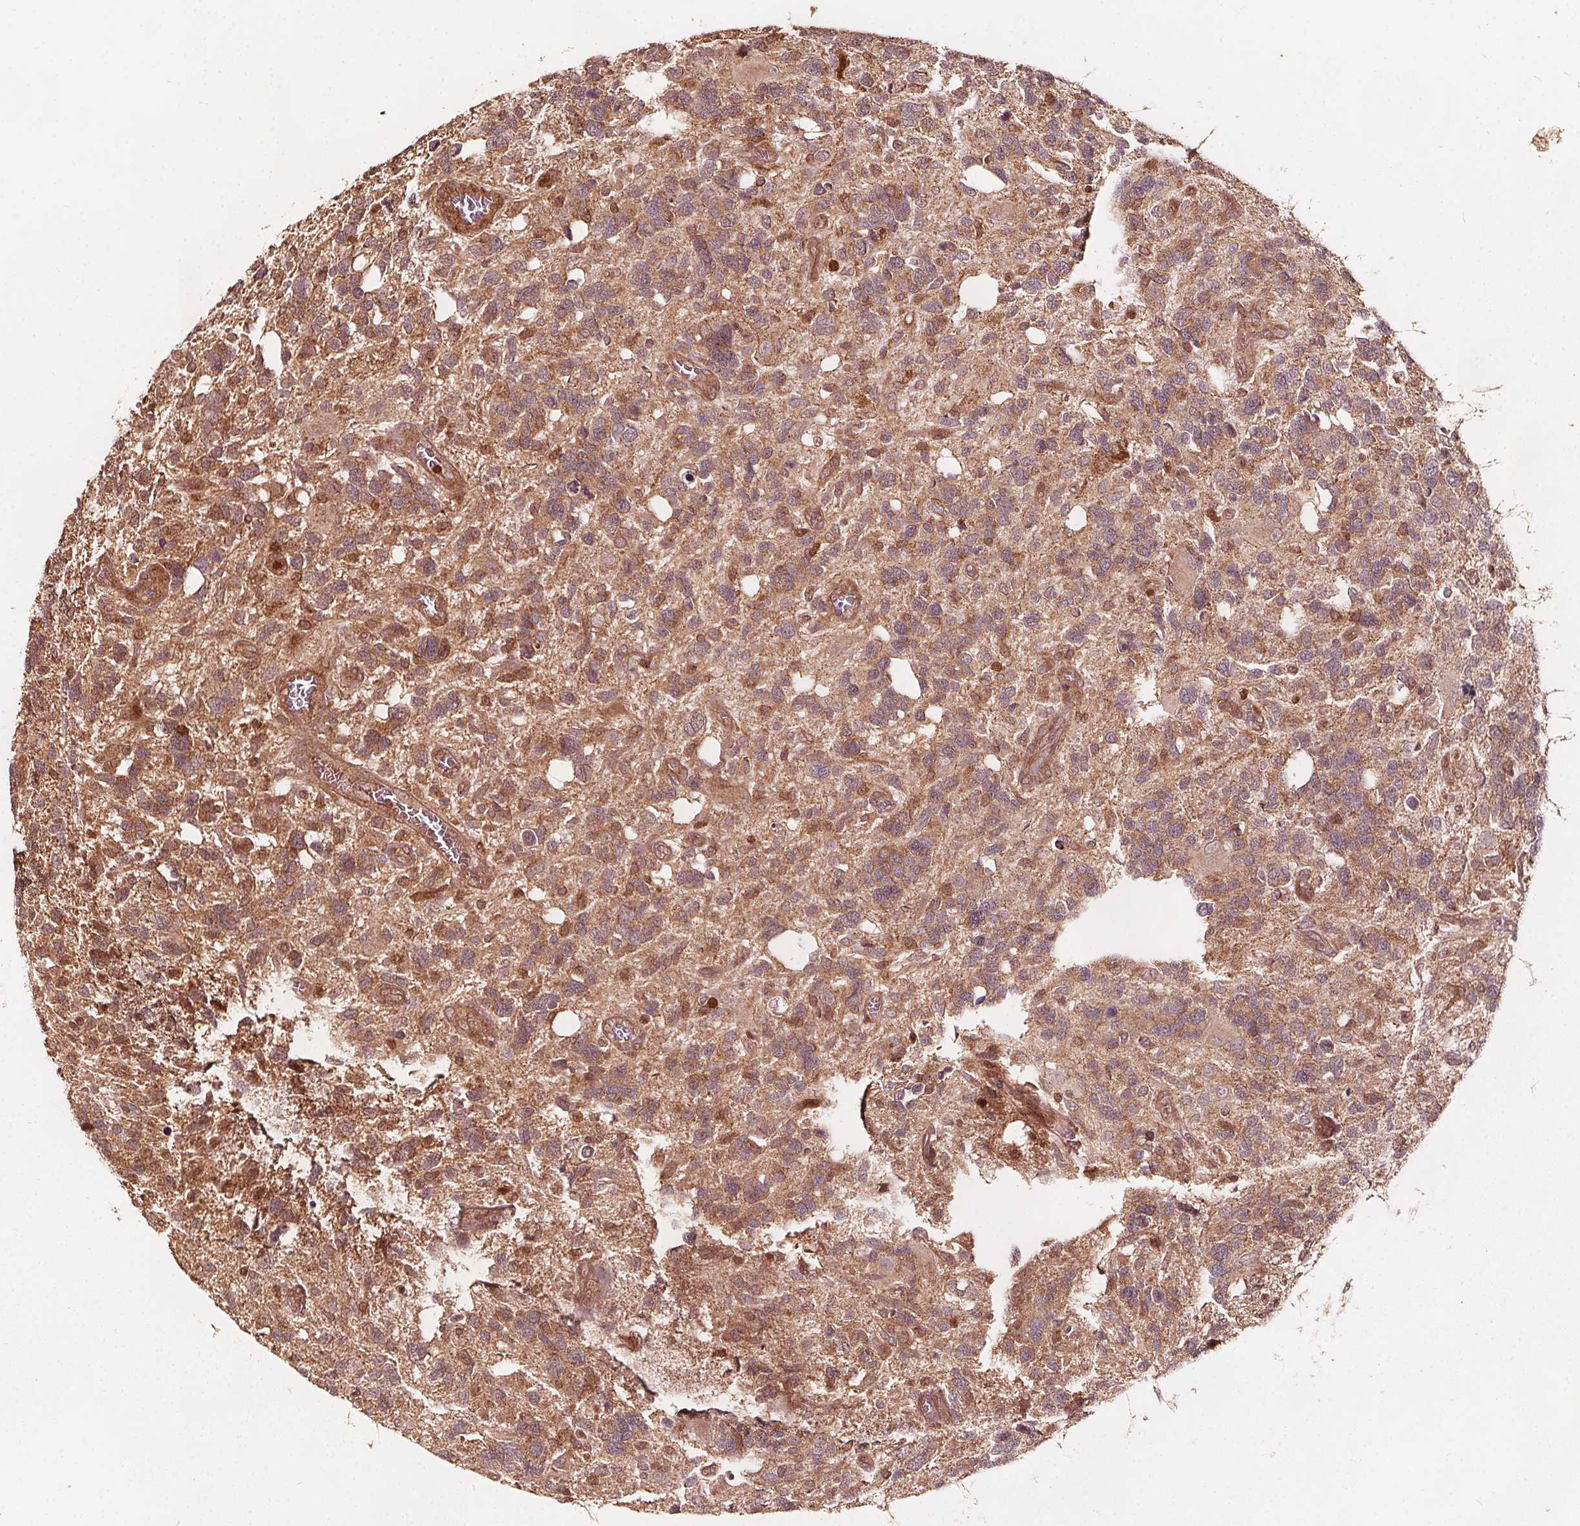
{"staining": {"intensity": "moderate", "quantity": ">75%", "location": "cytoplasmic/membranous"}, "tissue": "glioma", "cell_type": "Tumor cells", "image_type": "cancer", "snomed": [{"axis": "morphology", "description": "Glioma, malignant, High grade"}, {"axis": "topography", "description": "Brain"}], "caption": "Tumor cells display medium levels of moderate cytoplasmic/membranous staining in approximately >75% of cells in human malignant glioma (high-grade).", "gene": "AIP", "patient": {"sex": "male", "age": 49}}